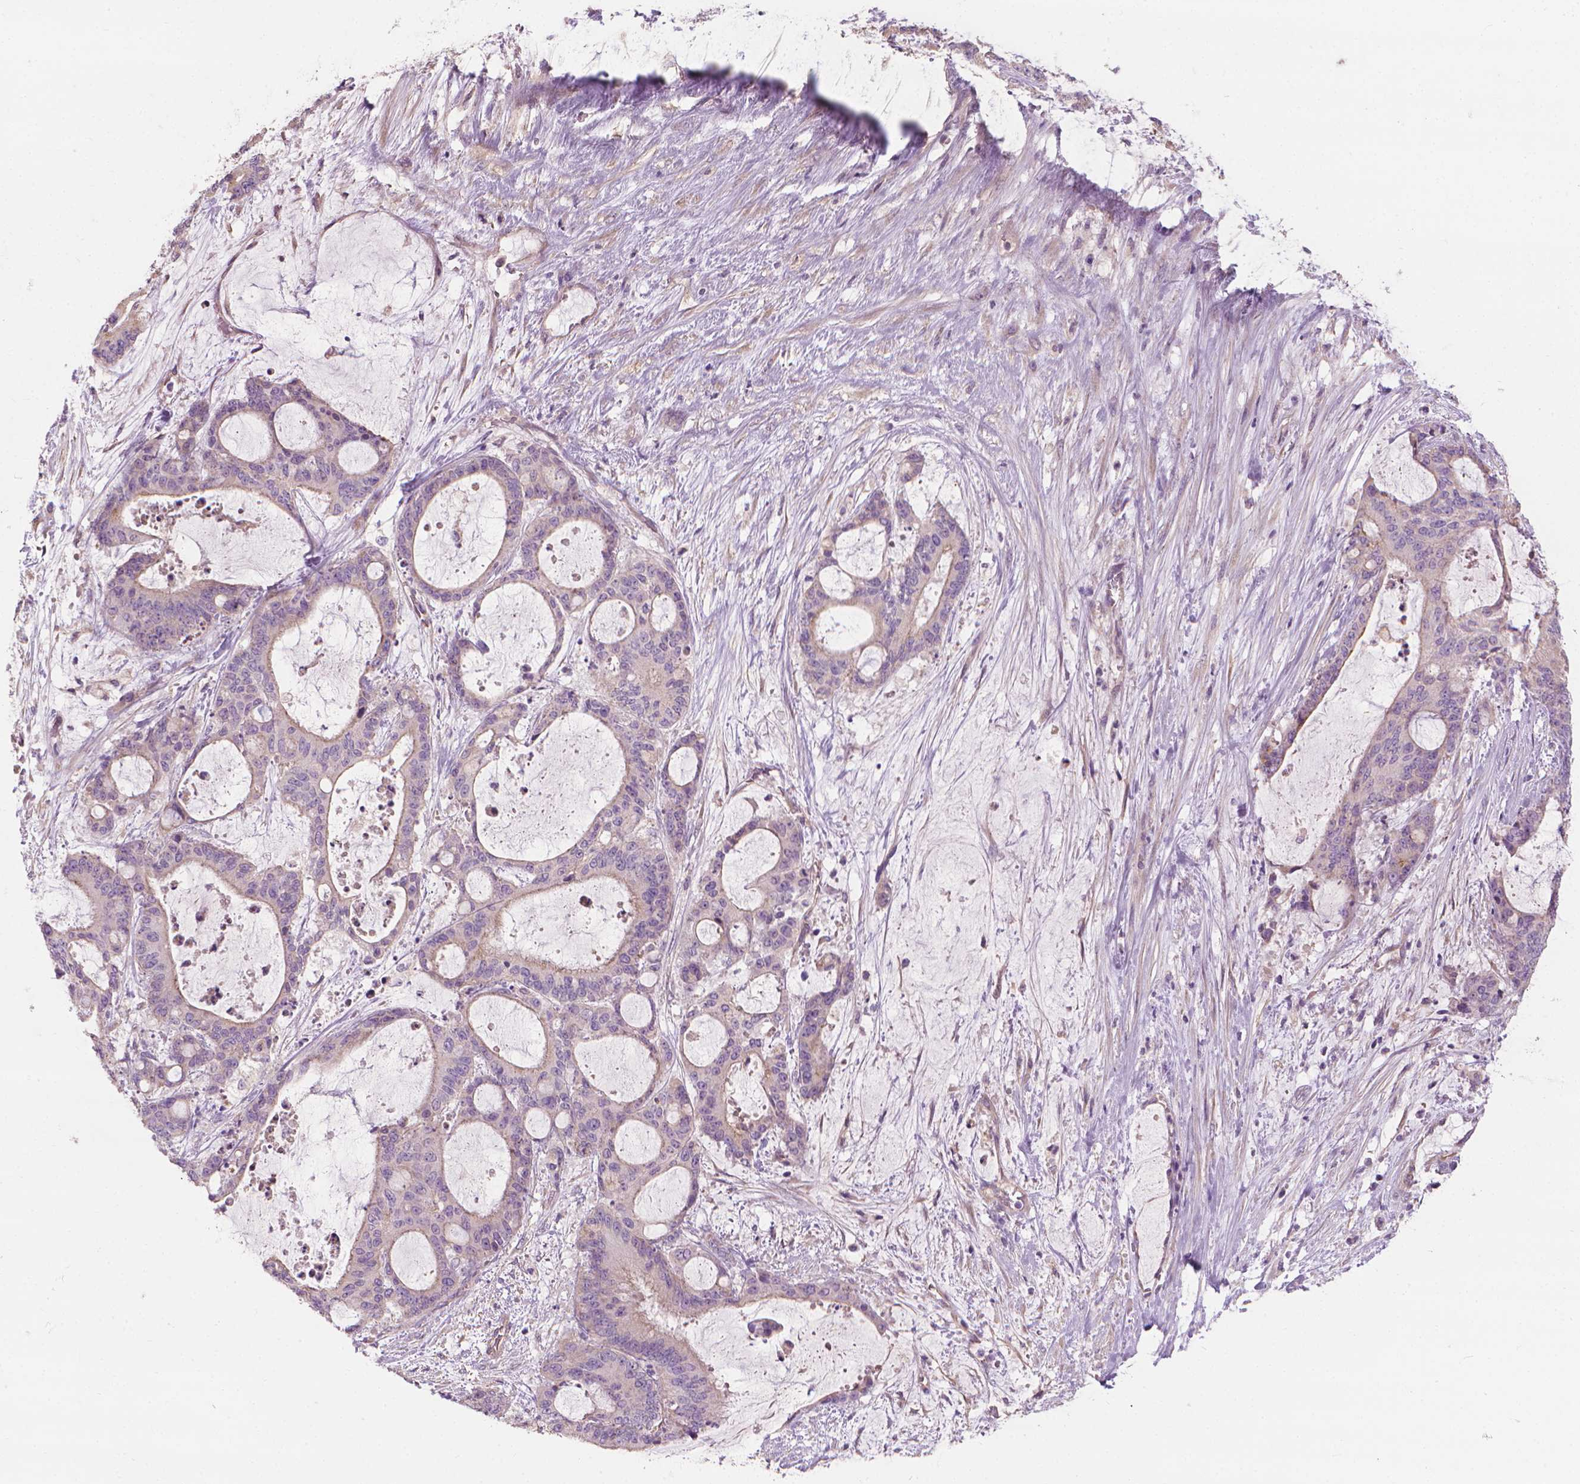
{"staining": {"intensity": "negative", "quantity": "none", "location": "none"}, "tissue": "liver cancer", "cell_type": "Tumor cells", "image_type": "cancer", "snomed": [{"axis": "morphology", "description": "Normal tissue, NOS"}, {"axis": "morphology", "description": "Cholangiocarcinoma"}, {"axis": "topography", "description": "Liver"}, {"axis": "topography", "description": "Peripheral nerve tissue"}], "caption": "There is no significant staining in tumor cells of liver cancer. The staining is performed using DAB (3,3'-diaminobenzidine) brown chromogen with nuclei counter-stained in using hematoxylin.", "gene": "RIIAD1", "patient": {"sex": "female", "age": 73}}